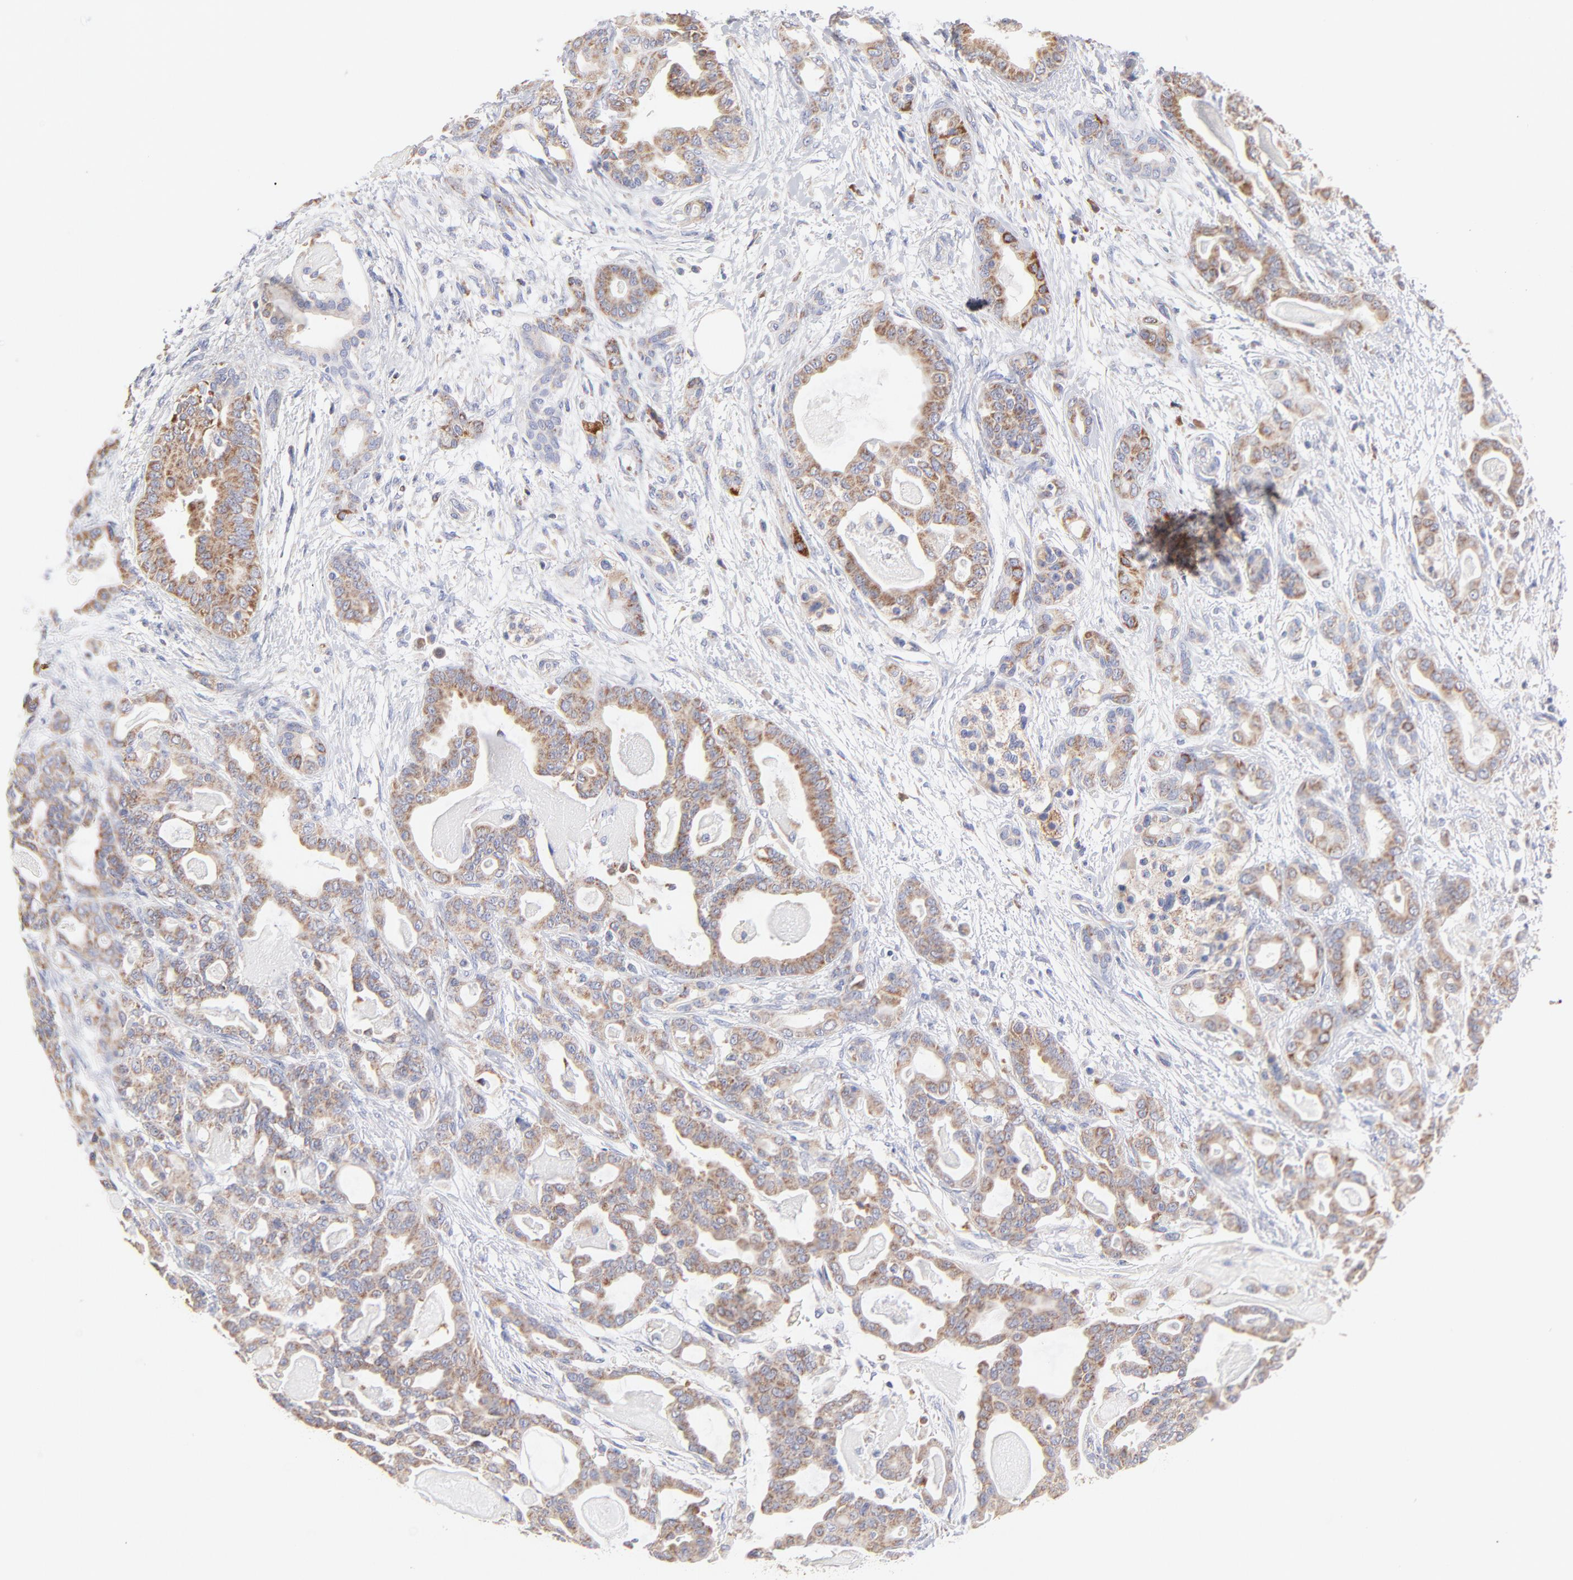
{"staining": {"intensity": "weak", "quantity": ">75%", "location": "cytoplasmic/membranous"}, "tissue": "pancreatic cancer", "cell_type": "Tumor cells", "image_type": "cancer", "snomed": [{"axis": "morphology", "description": "Adenocarcinoma, NOS"}, {"axis": "topography", "description": "Pancreas"}], "caption": "The histopathology image displays staining of pancreatic cancer (adenocarcinoma), revealing weak cytoplasmic/membranous protein expression (brown color) within tumor cells. The protein of interest is stained brown, and the nuclei are stained in blue (DAB IHC with brightfield microscopy, high magnification).", "gene": "TIMM8A", "patient": {"sex": "male", "age": 63}}